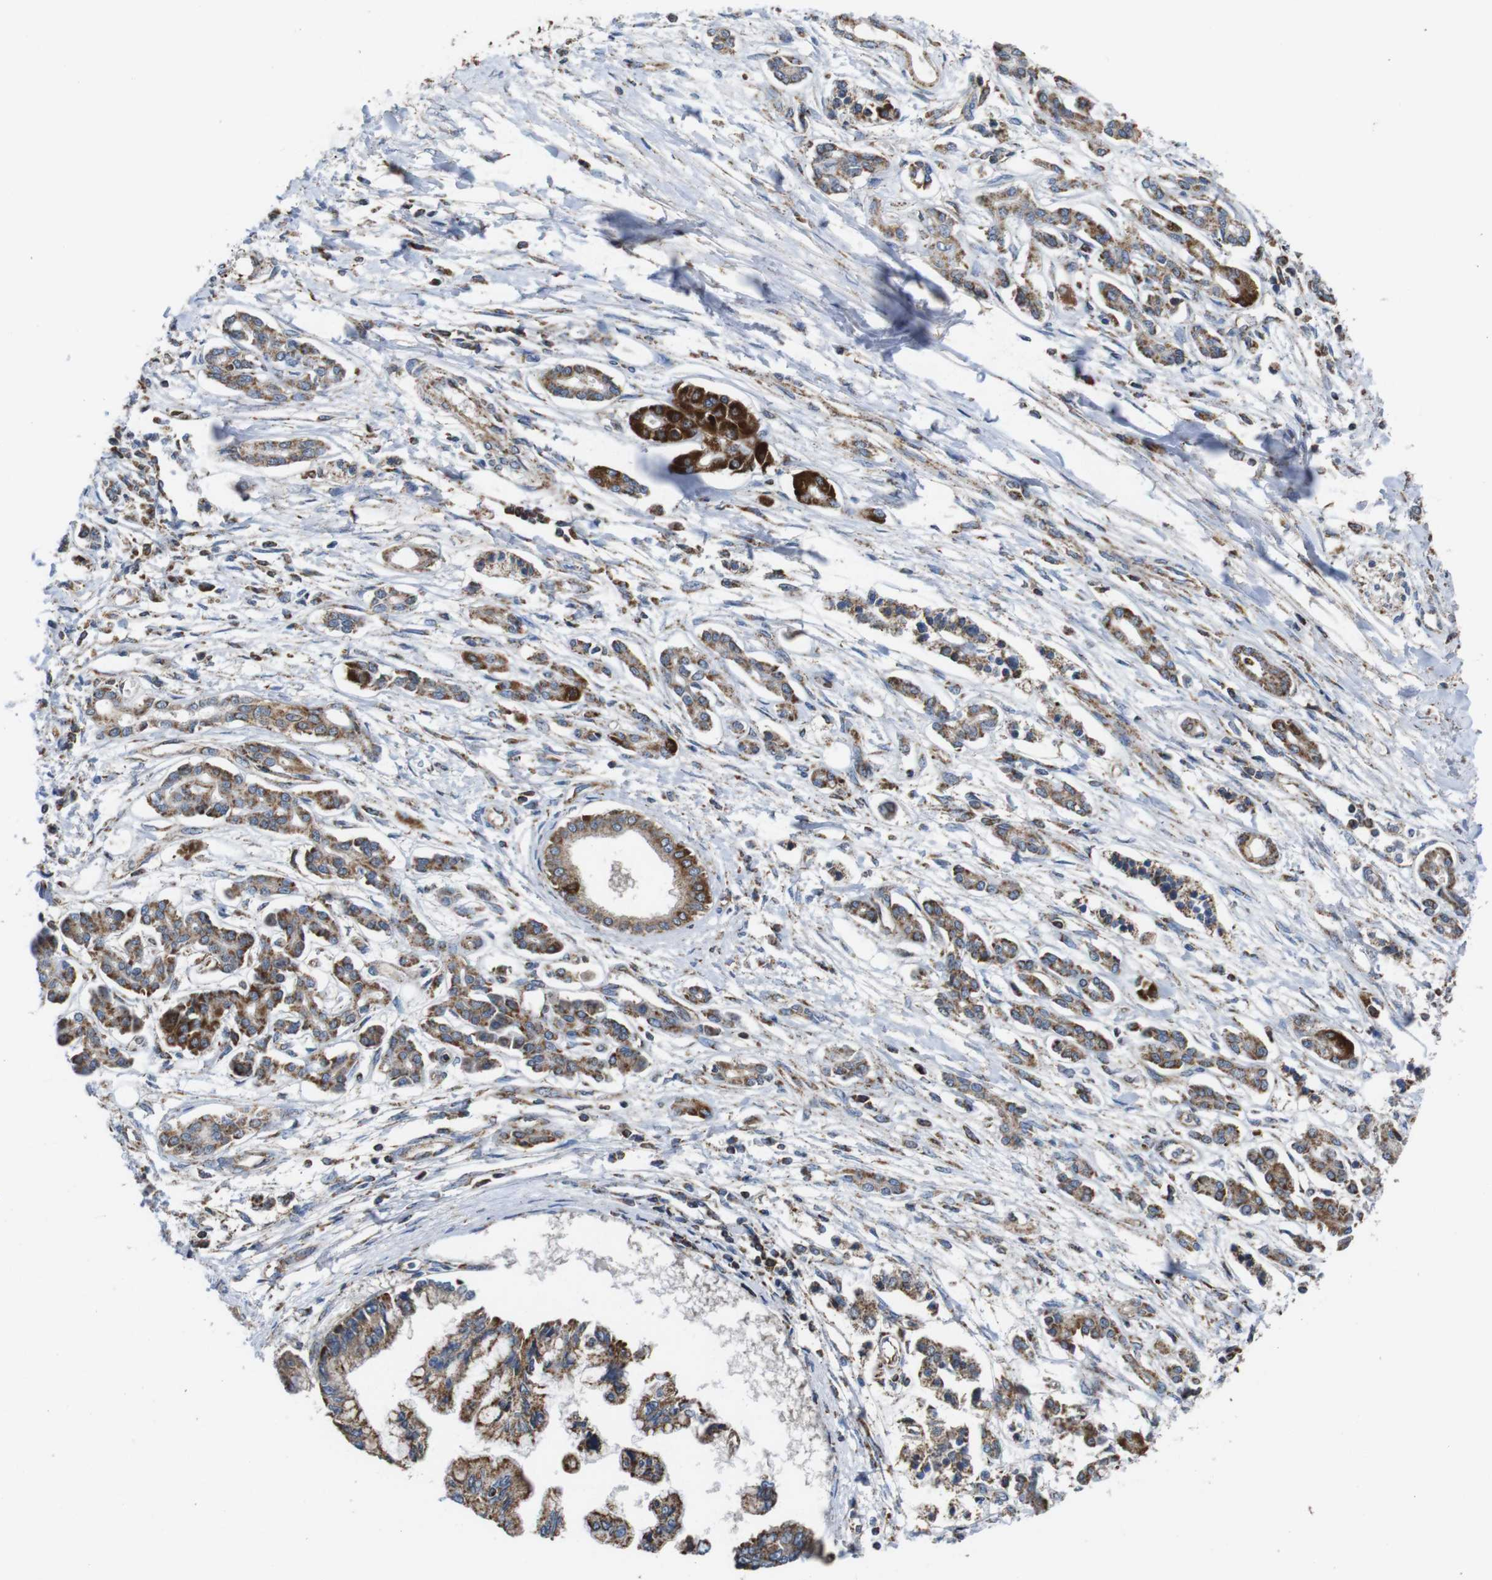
{"staining": {"intensity": "moderate", "quantity": ">75%", "location": "cytoplasmic/membranous"}, "tissue": "pancreatic cancer", "cell_type": "Tumor cells", "image_type": "cancer", "snomed": [{"axis": "morphology", "description": "Adenocarcinoma, NOS"}, {"axis": "topography", "description": "Pancreas"}], "caption": "Immunohistochemistry (DAB) staining of pancreatic cancer displays moderate cytoplasmic/membranous protein staining in approximately >75% of tumor cells.", "gene": "HK1", "patient": {"sex": "male", "age": 56}}